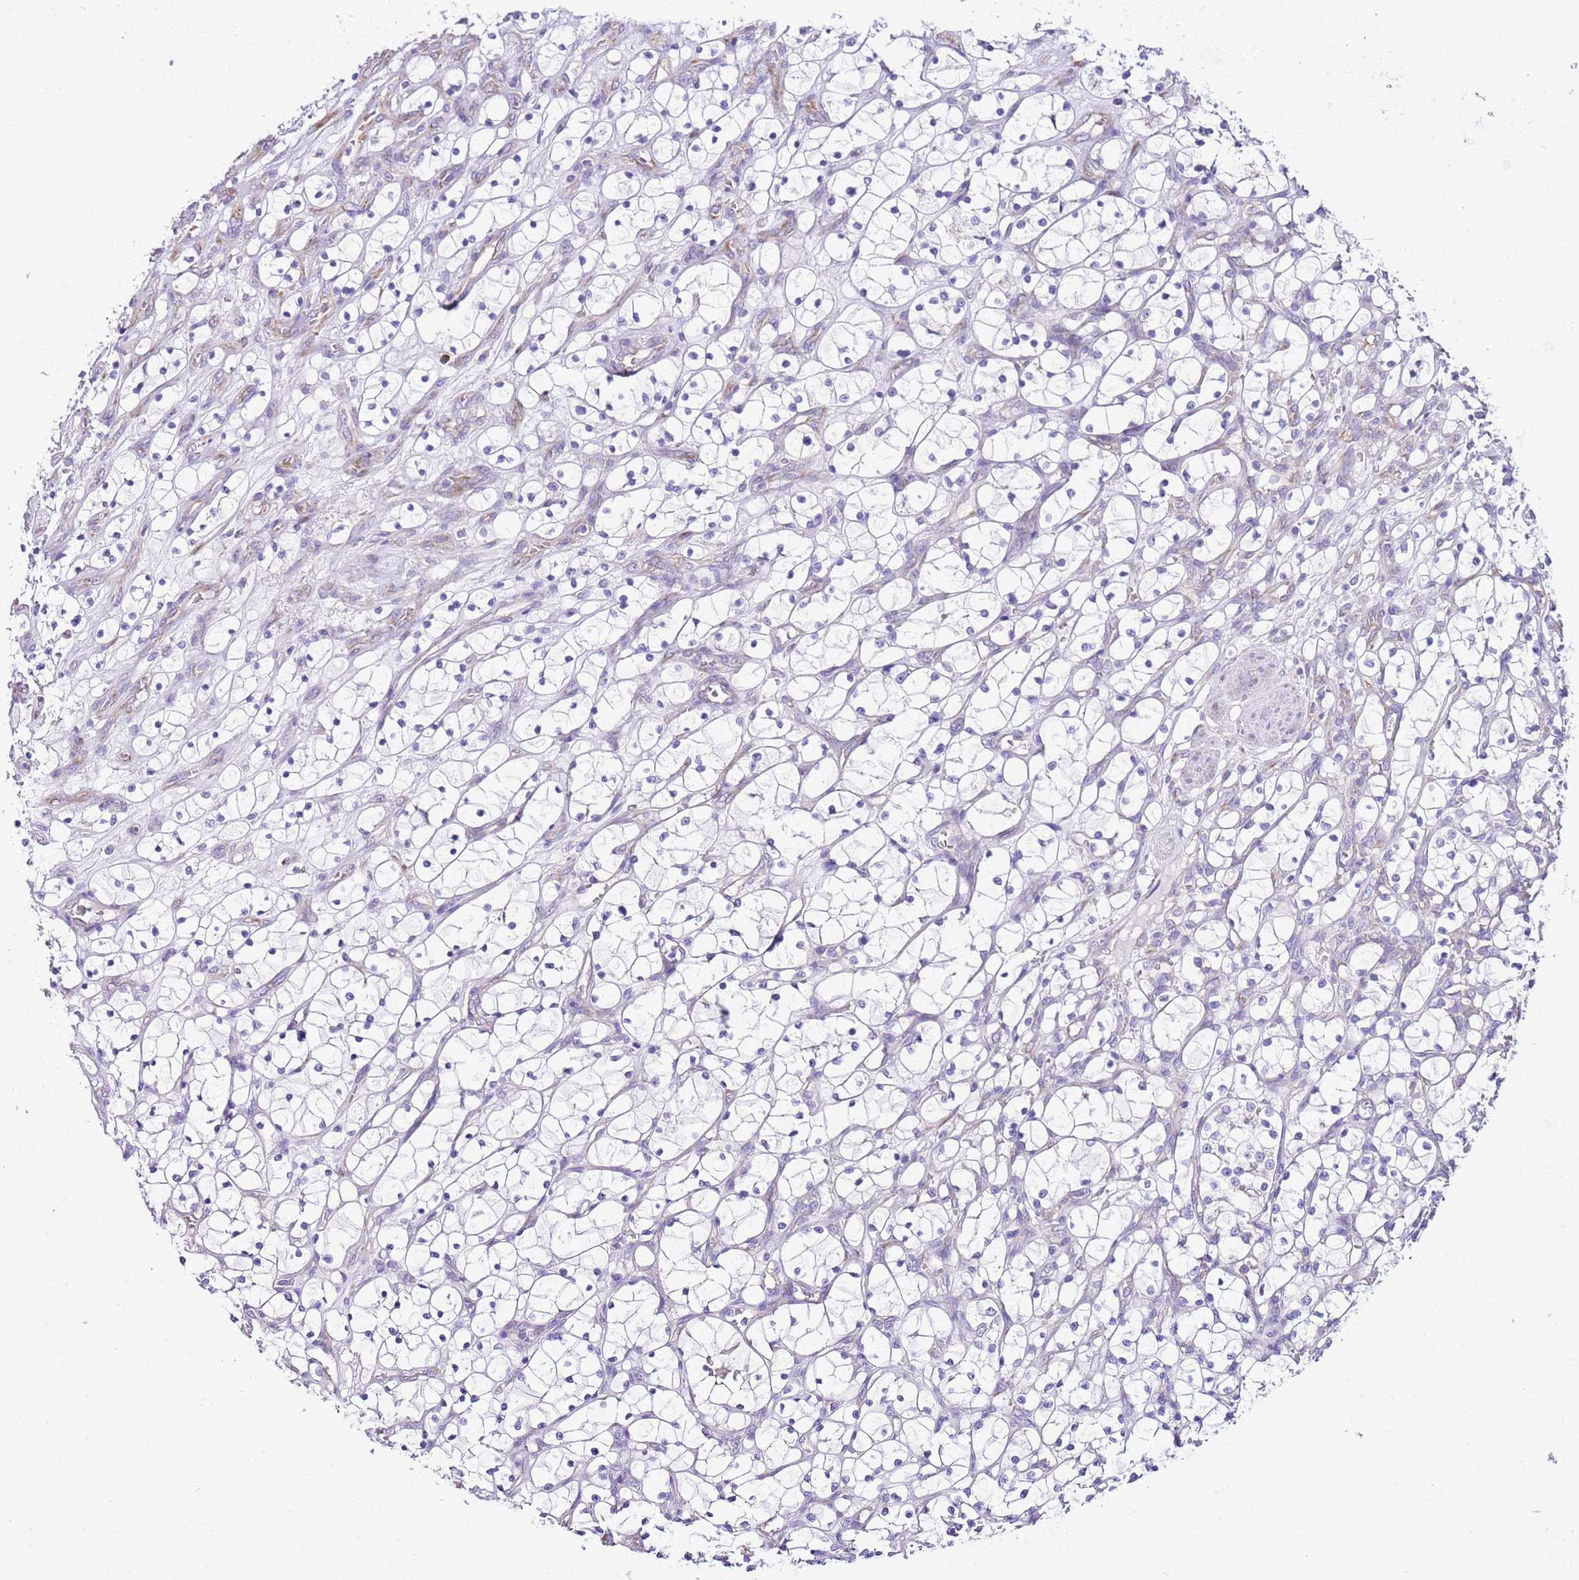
{"staining": {"intensity": "negative", "quantity": "none", "location": "none"}, "tissue": "renal cancer", "cell_type": "Tumor cells", "image_type": "cancer", "snomed": [{"axis": "morphology", "description": "Adenocarcinoma, NOS"}, {"axis": "topography", "description": "Kidney"}], "caption": "An immunohistochemistry (IHC) photomicrograph of renal cancer is shown. There is no staining in tumor cells of renal cancer.", "gene": "RPS10", "patient": {"sex": "female", "age": 69}}